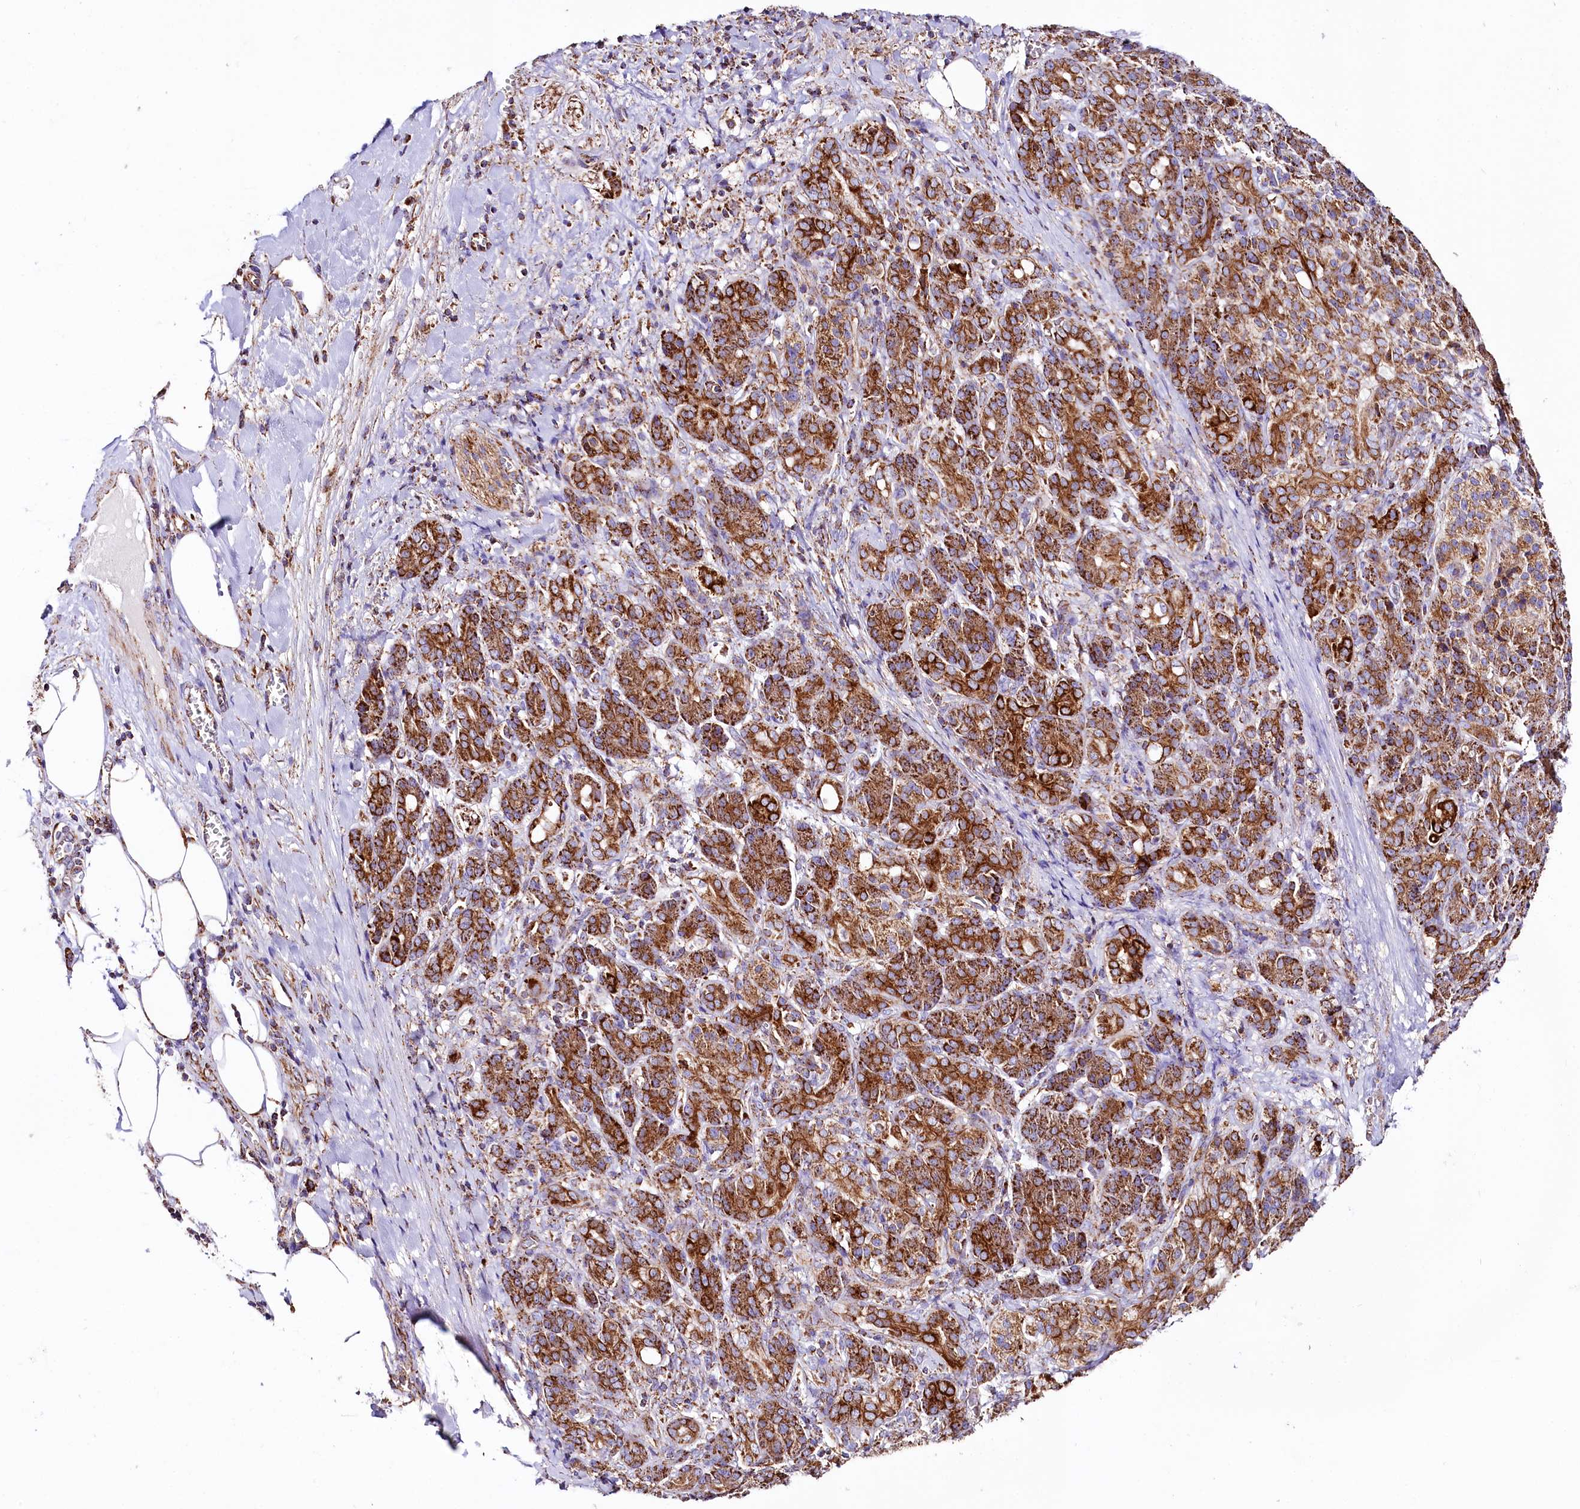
{"staining": {"intensity": "strong", "quantity": ">75%", "location": "cytoplasmic/membranous"}, "tissue": "pancreatic cancer", "cell_type": "Tumor cells", "image_type": "cancer", "snomed": [{"axis": "morphology", "description": "Adenocarcinoma, NOS"}, {"axis": "topography", "description": "Pancreas"}], "caption": "The immunohistochemical stain highlights strong cytoplasmic/membranous expression in tumor cells of pancreatic cancer (adenocarcinoma) tissue. (DAB IHC with brightfield microscopy, high magnification).", "gene": "APLP2", "patient": {"sex": "male", "age": 59}}